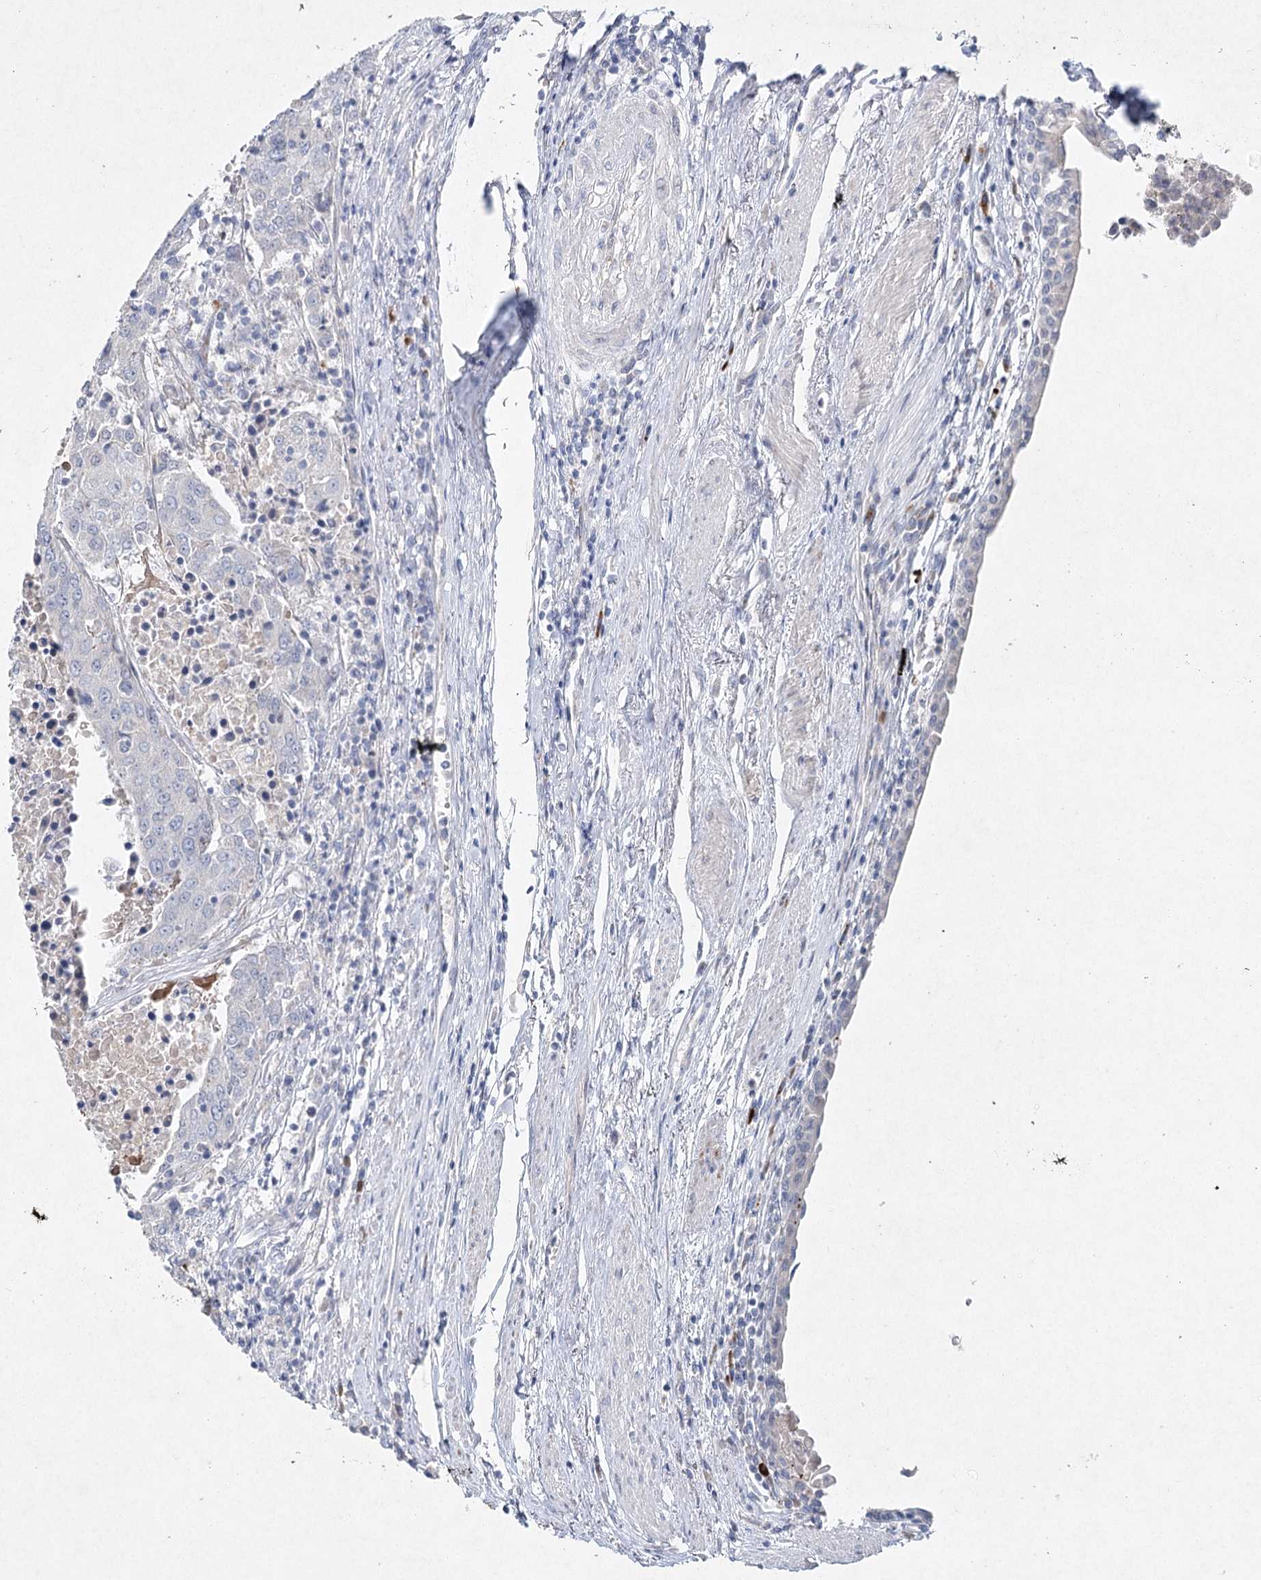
{"staining": {"intensity": "negative", "quantity": "none", "location": "none"}, "tissue": "urothelial cancer", "cell_type": "Tumor cells", "image_type": "cancer", "snomed": [{"axis": "morphology", "description": "Urothelial carcinoma, High grade"}, {"axis": "topography", "description": "Urinary bladder"}], "caption": "This image is of high-grade urothelial carcinoma stained with immunohistochemistry to label a protein in brown with the nuclei are counter-stained blue. There is no expression in tumor cells. The staining was performed using DAB (3,3'-diaminobenzidine) to visualize the protein expression in brown, while the nuclei were stained in blue with hematoxylin (Magnification: 20x).", "gene": "RFX6", "patient": {"sex": "female", "age": 85}}